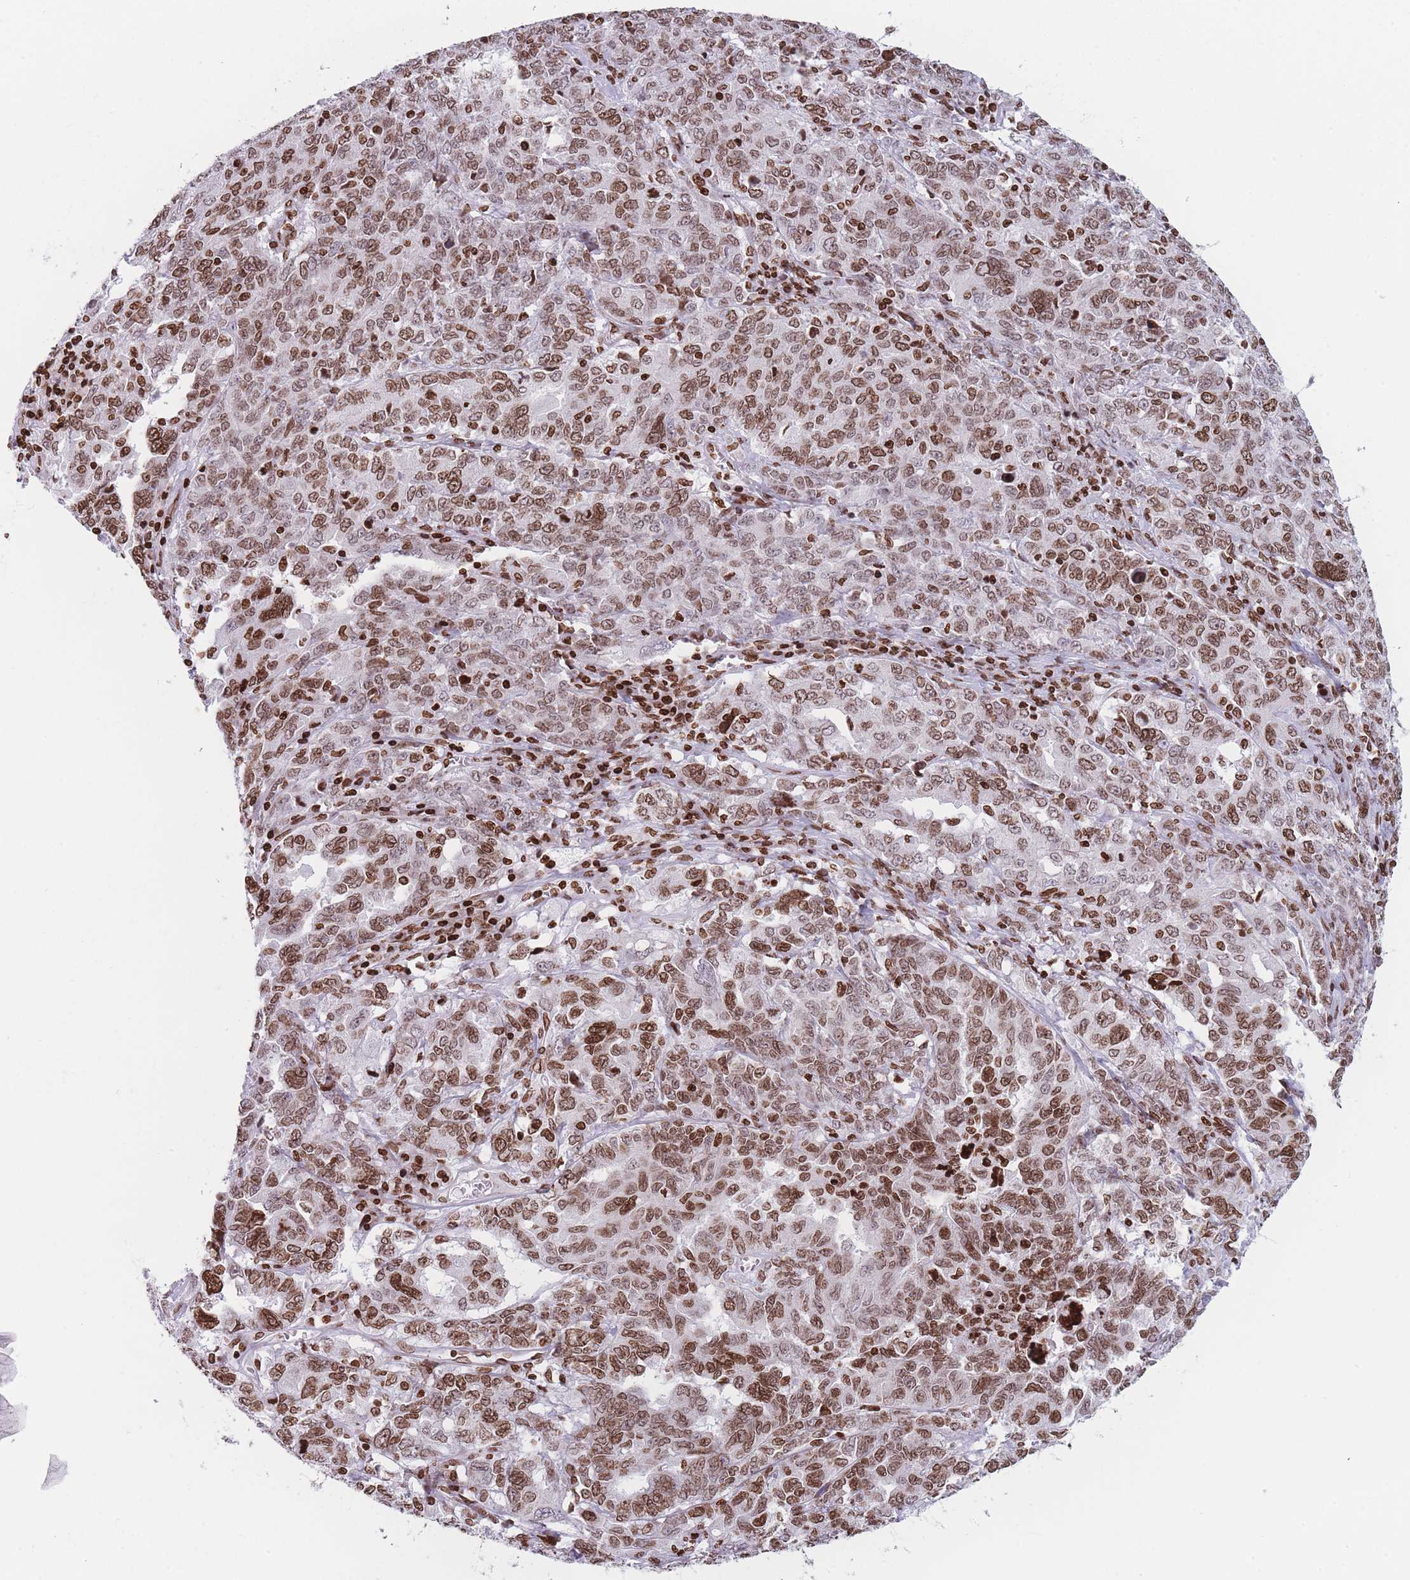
{"staining": {"intensity": "moderate", "quantity": ">75%", "location": "nuclear"}, "tissue": "ovarian cancer", "cell_type": "Tumor cells", "image_type": "cancer", "snomed": [{"axis": "morphology", "description": "Carcinoma, endometroid"}, {"axis": "topography", "description": "Ovary"}], "caption": "About >75% of tumor cells in ovarian endometroid carcinoma exhibit moderate nuclear protein expression as visualized by brown immunohistochemical staining.", "gene": "AK9", "patient": {"sex": "female", "age": 62}}